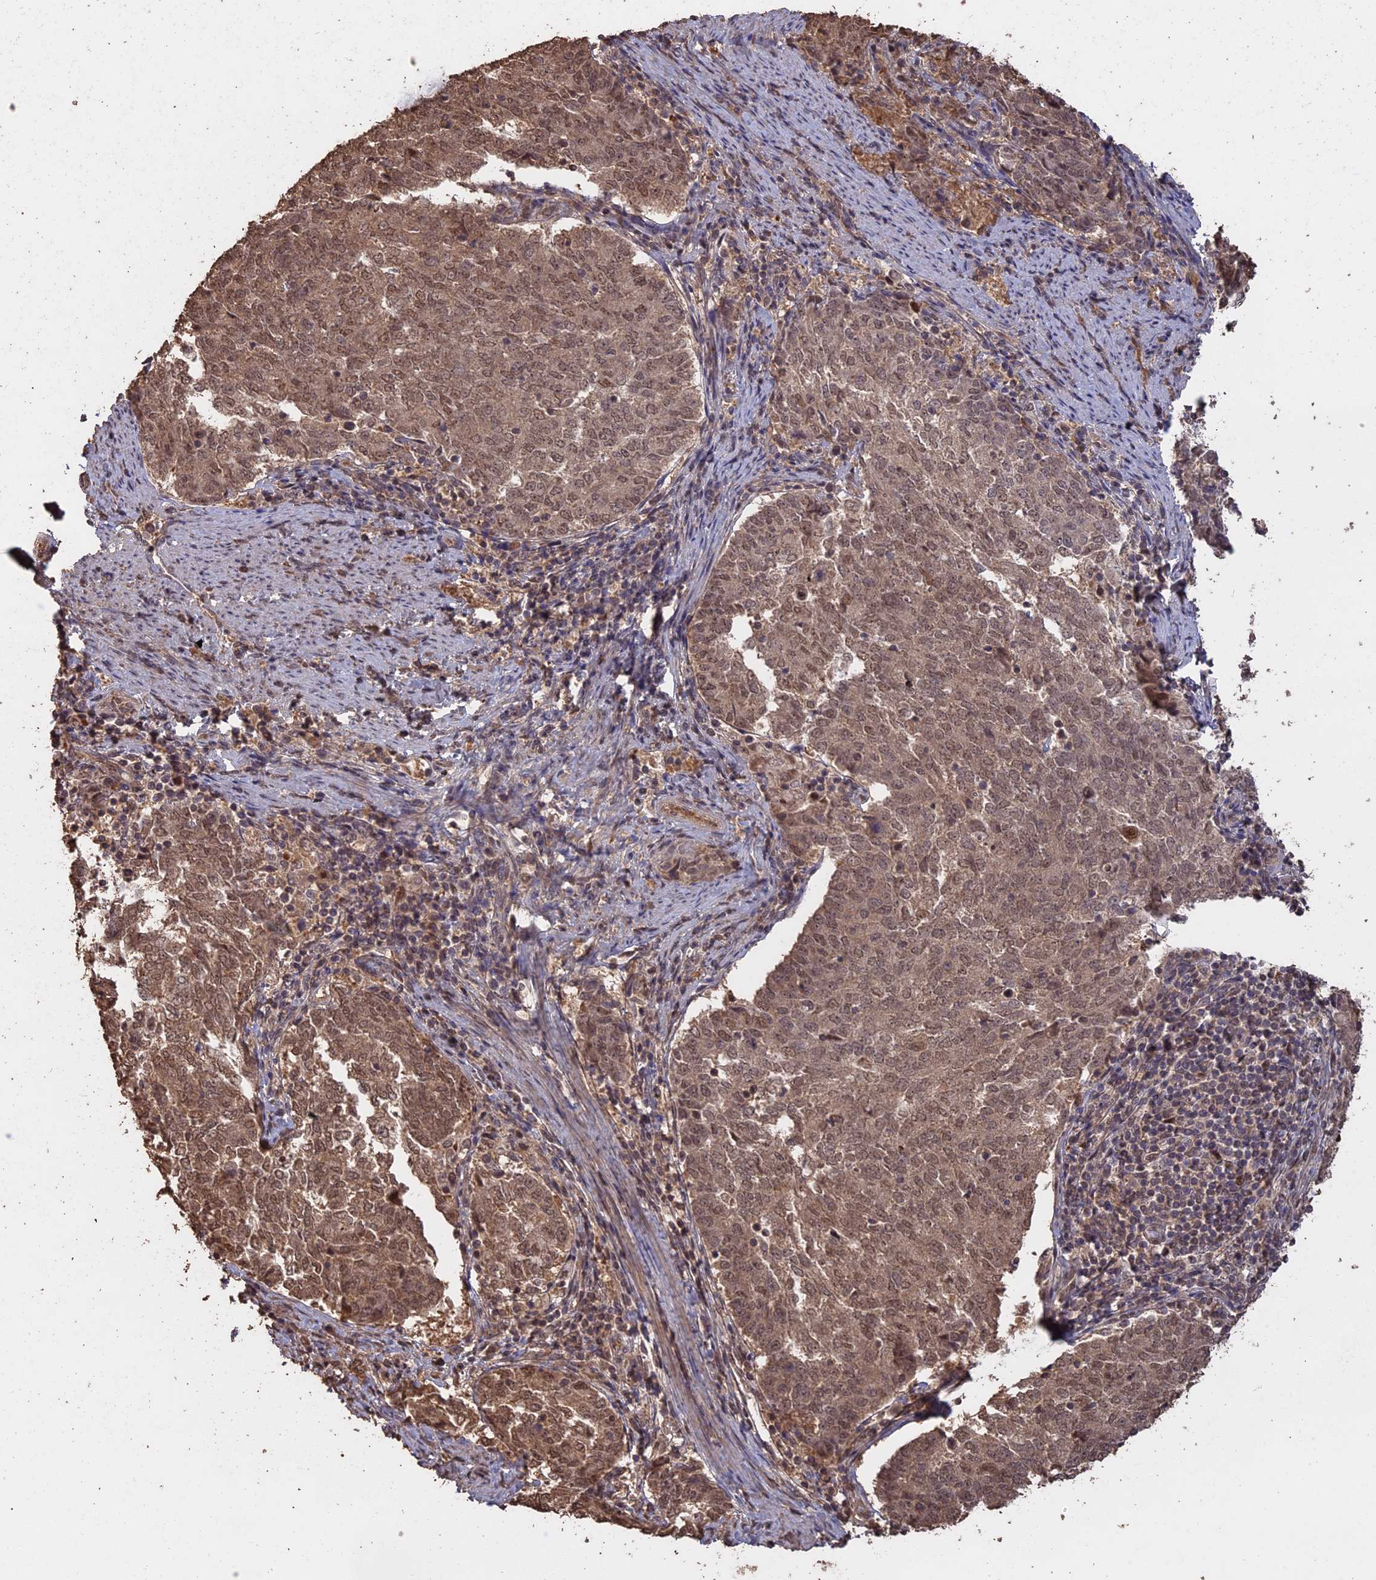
{"staining": {"intensity": "moderate", "quantity": ">75%", "location": "cytoplasmic/membranous,nuclear"}, "tissue": "endometrial cancer", "cell_type": "Tumor cells", "image_type": "cancer", "snomed": [{"axis": "morphology", "description": "Adenocarcinoma, NOS"}, {"axis": "topography", "description": "Endometrium"}], "caption": "Immunohistochemical staining of human endometrial cancer displays medium levels of moderate cytoplasmic/membranous and nuclear protein expression in about >75% of tumor cells.", "gene": "PSMC6", "patient": {"sex": "female", "age": 80}}